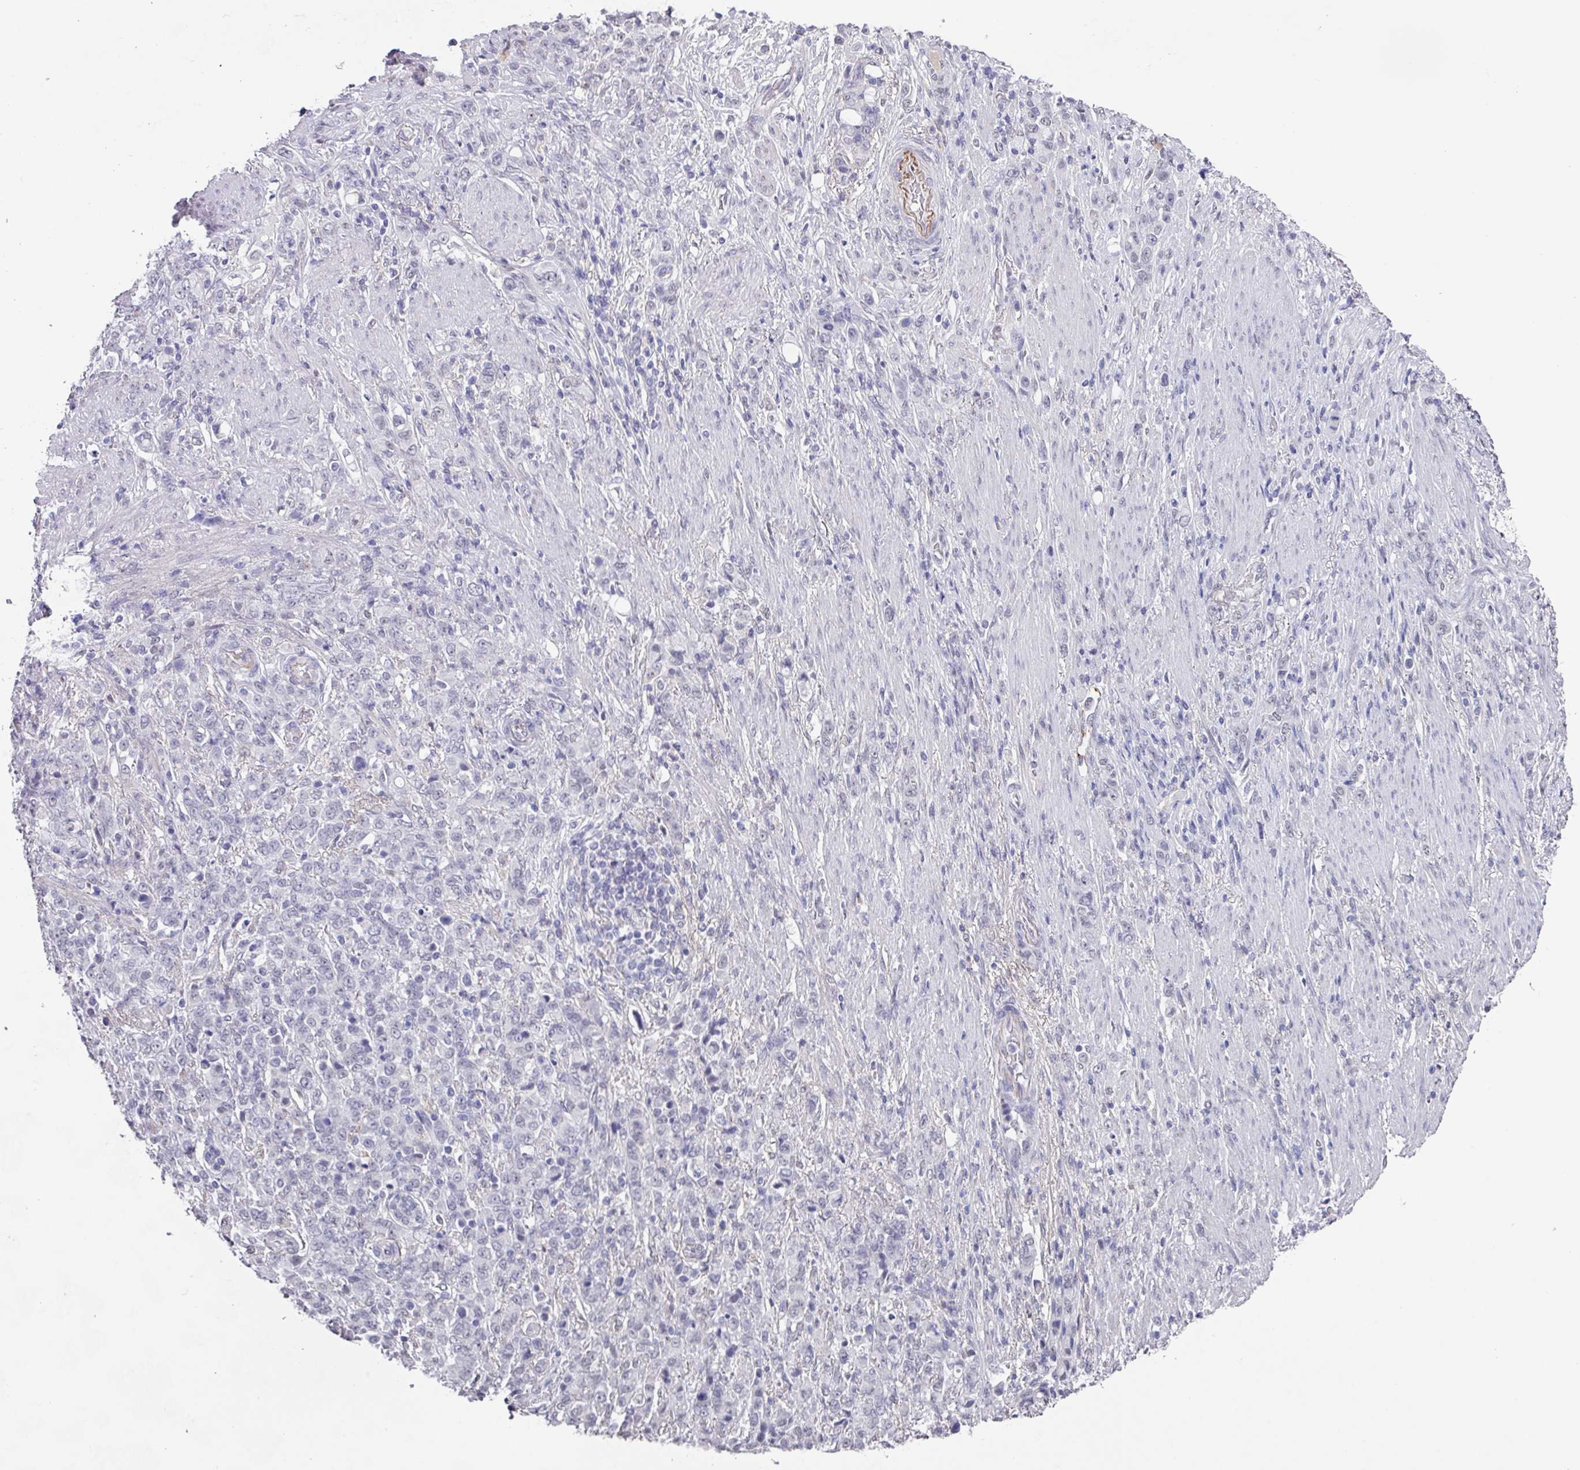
{"staining": {"intensity": "negative", "quantity": "none", "location": "none"}, "tissue": "stomach cancer", "cell_type": "Tumor cells", "image_type": "cancer", "snomed": [{"axis": "morphology", "description": "Adenocarcinoma, NOS"}, {"axis": "topography", "description": "Stomach"}], "caption": "The image reveals no significant positivity in tumor cells of stomach cancer.", "gene": "C1QB", "patient": {"sex": "female", "age": 79}}